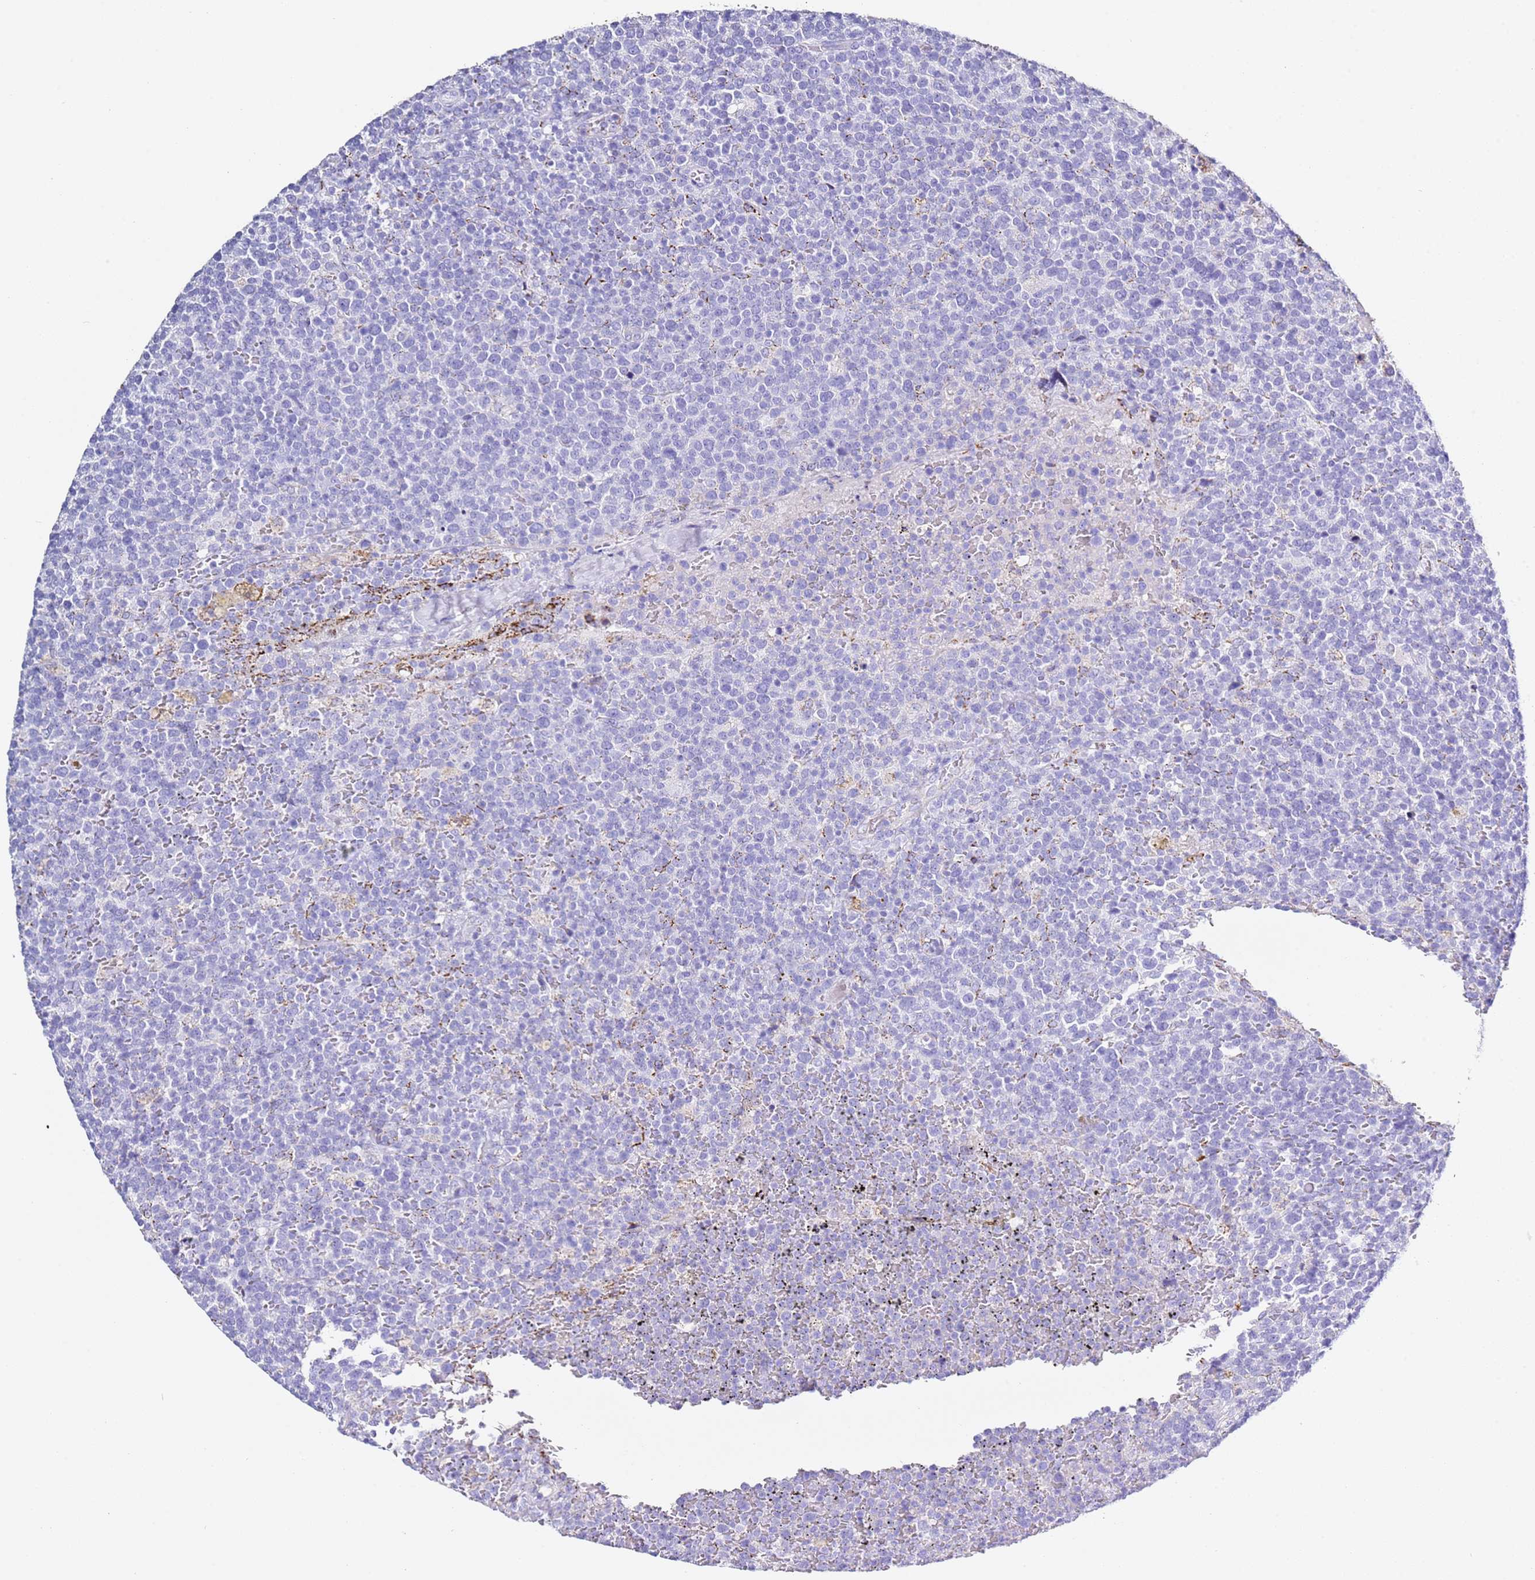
{"staining": {"intensity": "negative", "quantity": "none", "location": "none"}, "tissue": "lymphoma", "cell_type": "Tumor cells", "image_type": "cancer", "snomed": [{"axis": "morphology", "description": "Malignant lymphoma, non-Hodgkin's type, High grade"}, {"axis": "topography", "description": "Lymph node"}], "caption": "Image shows no significant protein expression in tumor cells of high-grade malignant lymphoma, non-Hodgkin's type.", "gene": "PTBP2", "patient": {"sex": "male", "age": 61}}